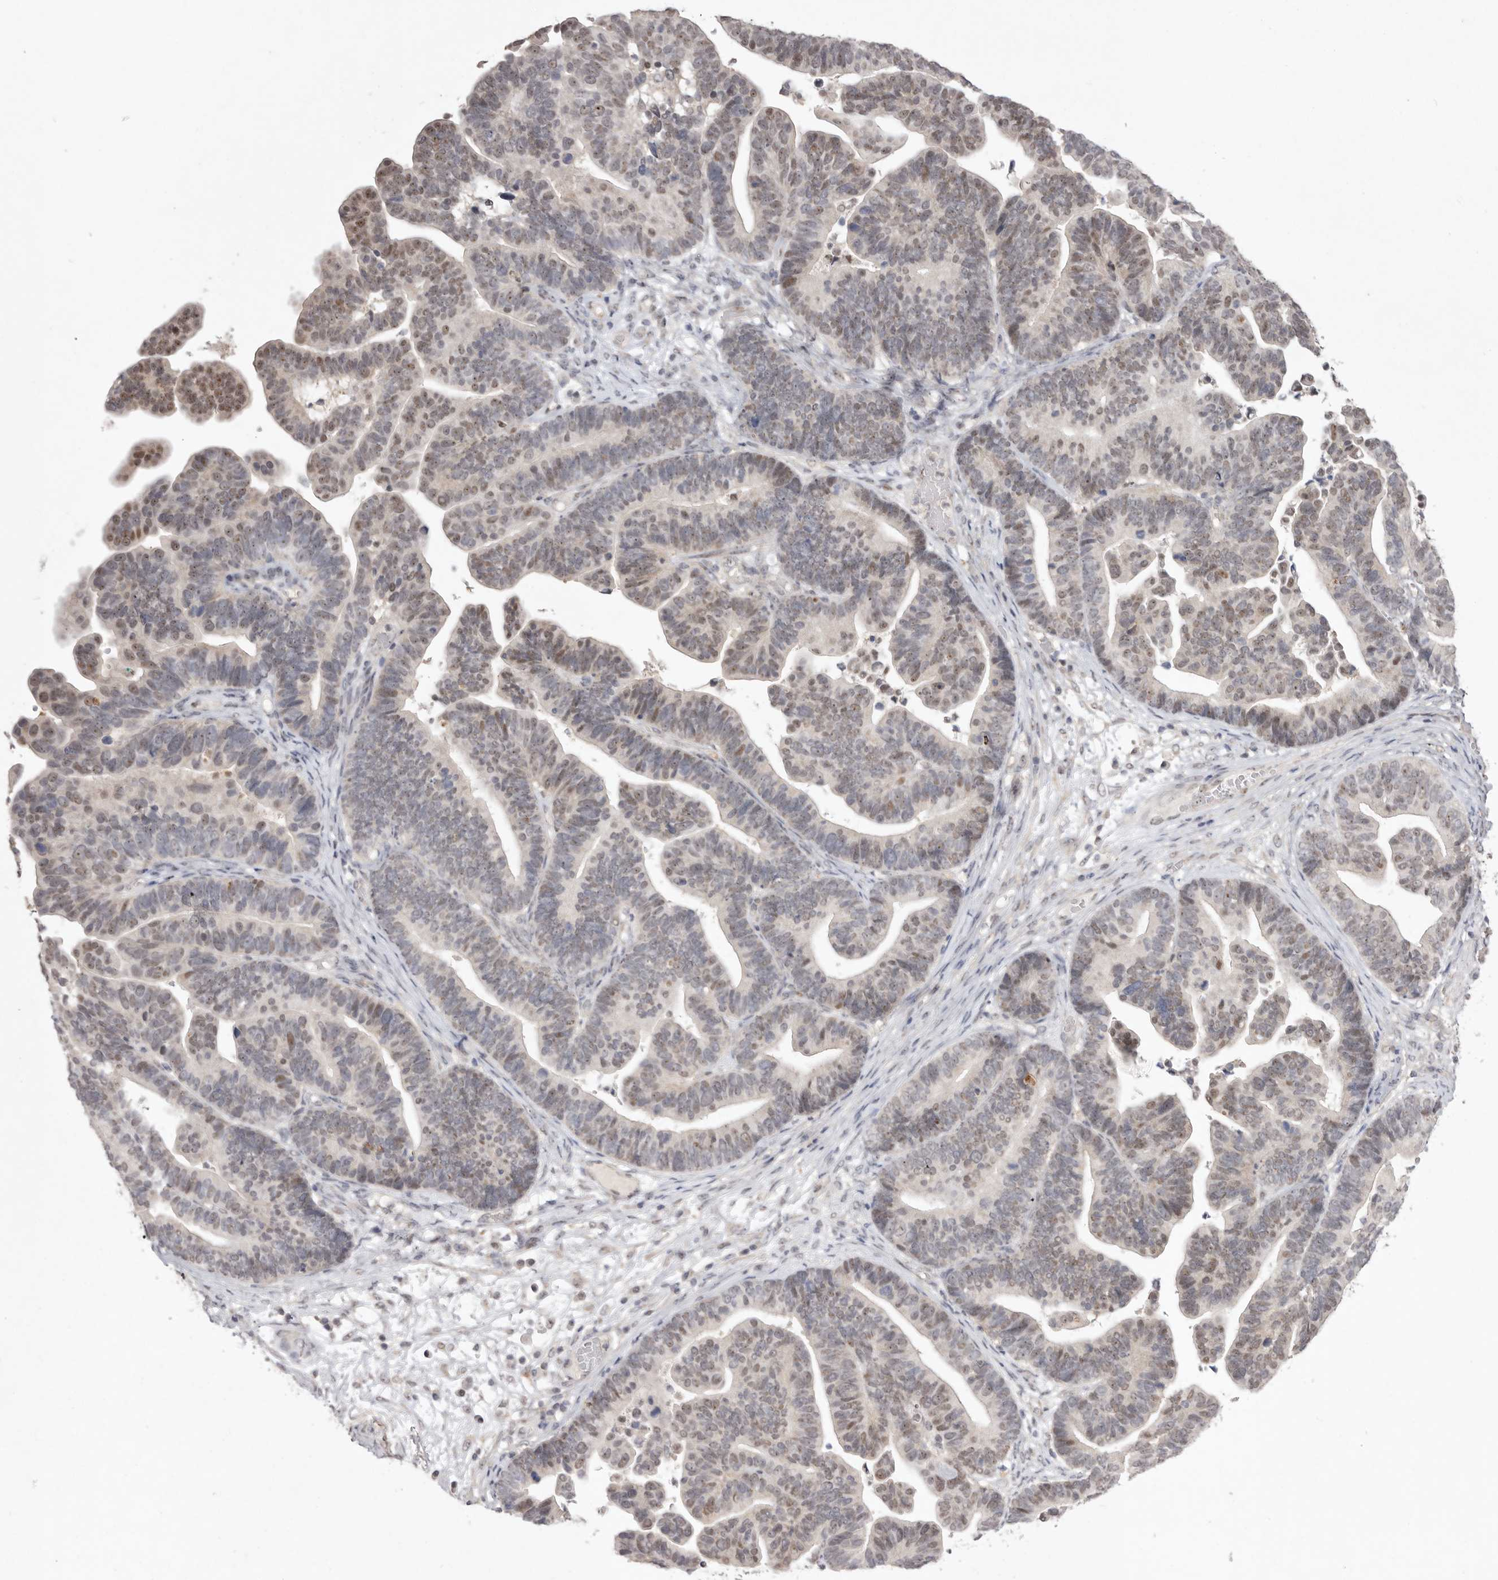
{"staining": {"intensity": "weak", "quantity": "25%-75%", "location": "nuclear"}, "tissue": "ovarian cancer", "cell_type": "Tumor cells", "image_type": "cancer", "snomed": [{"axis": "morphology", "description": "Cystadenocarcinoma, serous, NOS"}, {"axis": "topography", "description": "Ovary"}], "caption": "High-power microscopy captured an IHC micrograph of ovarian serous cystadenocarcinoma, revealing weak nuclear expression in about 25%-75% of tumor cells. (DAB = brown stain, brightfield microscopy at high magnification).", "gene": "TADA1", "patient": {"sex": "female", "age": 56}}